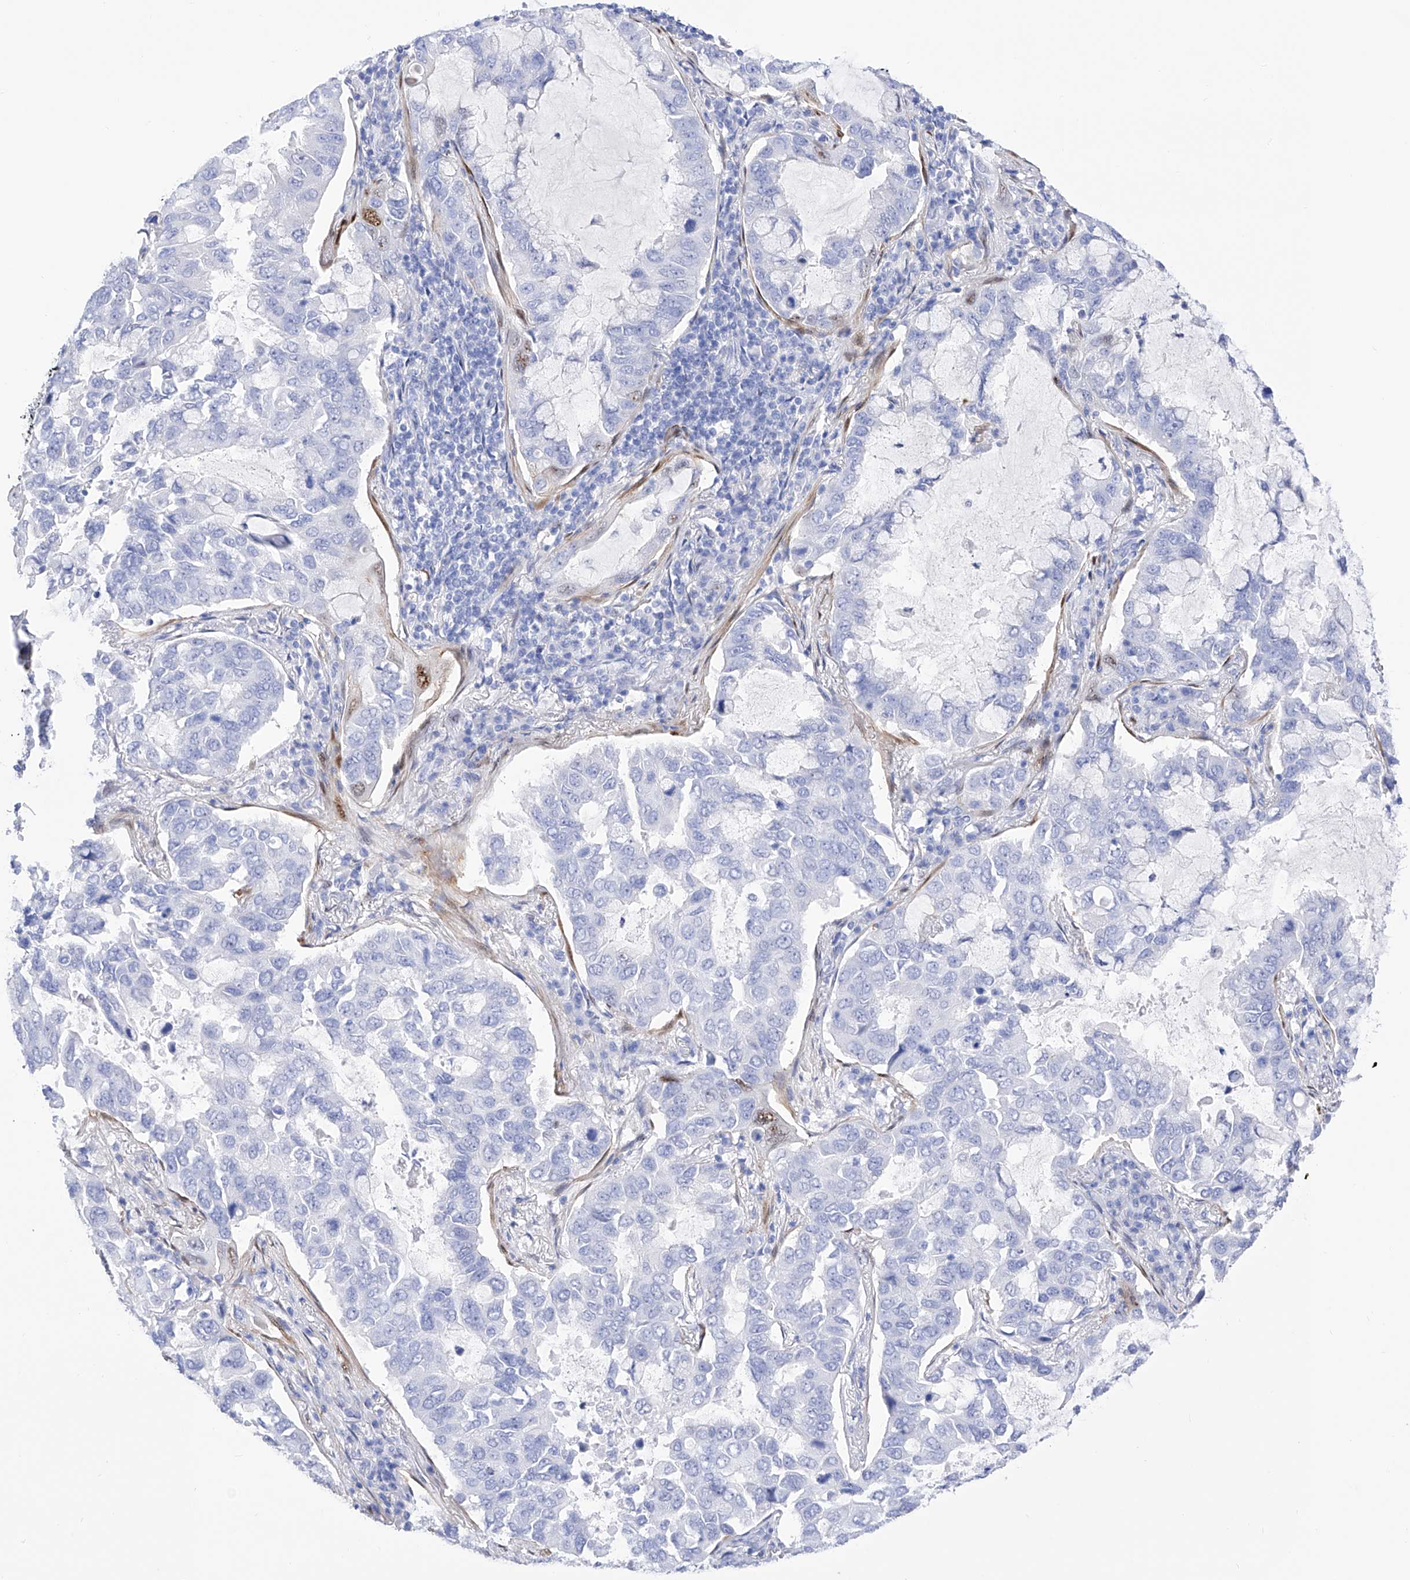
{"staining": {"intensity": "weak", "quantity": "<25%", "location": "nuclear"}, "tissue": "lung cancer", "cell_type": "Tumor cells", "image_type": "cancer", "snomed": [{"axis": "morphology", "description": "Adenocarcinoma, NOS"}, {"axis": "topography", "description": "Lung"}], "caption": "Adenocarcinoma (lung) was stained to show a protein in brown. There is no significant expression in tumor cells. (Brightfield microscopy of DAB (3,3'-diaminobenzidine) immunohistochemistry (IHC) at high magnification).", "gene": "TRPC7", "patient": {"sex": "male", "age": 64}}